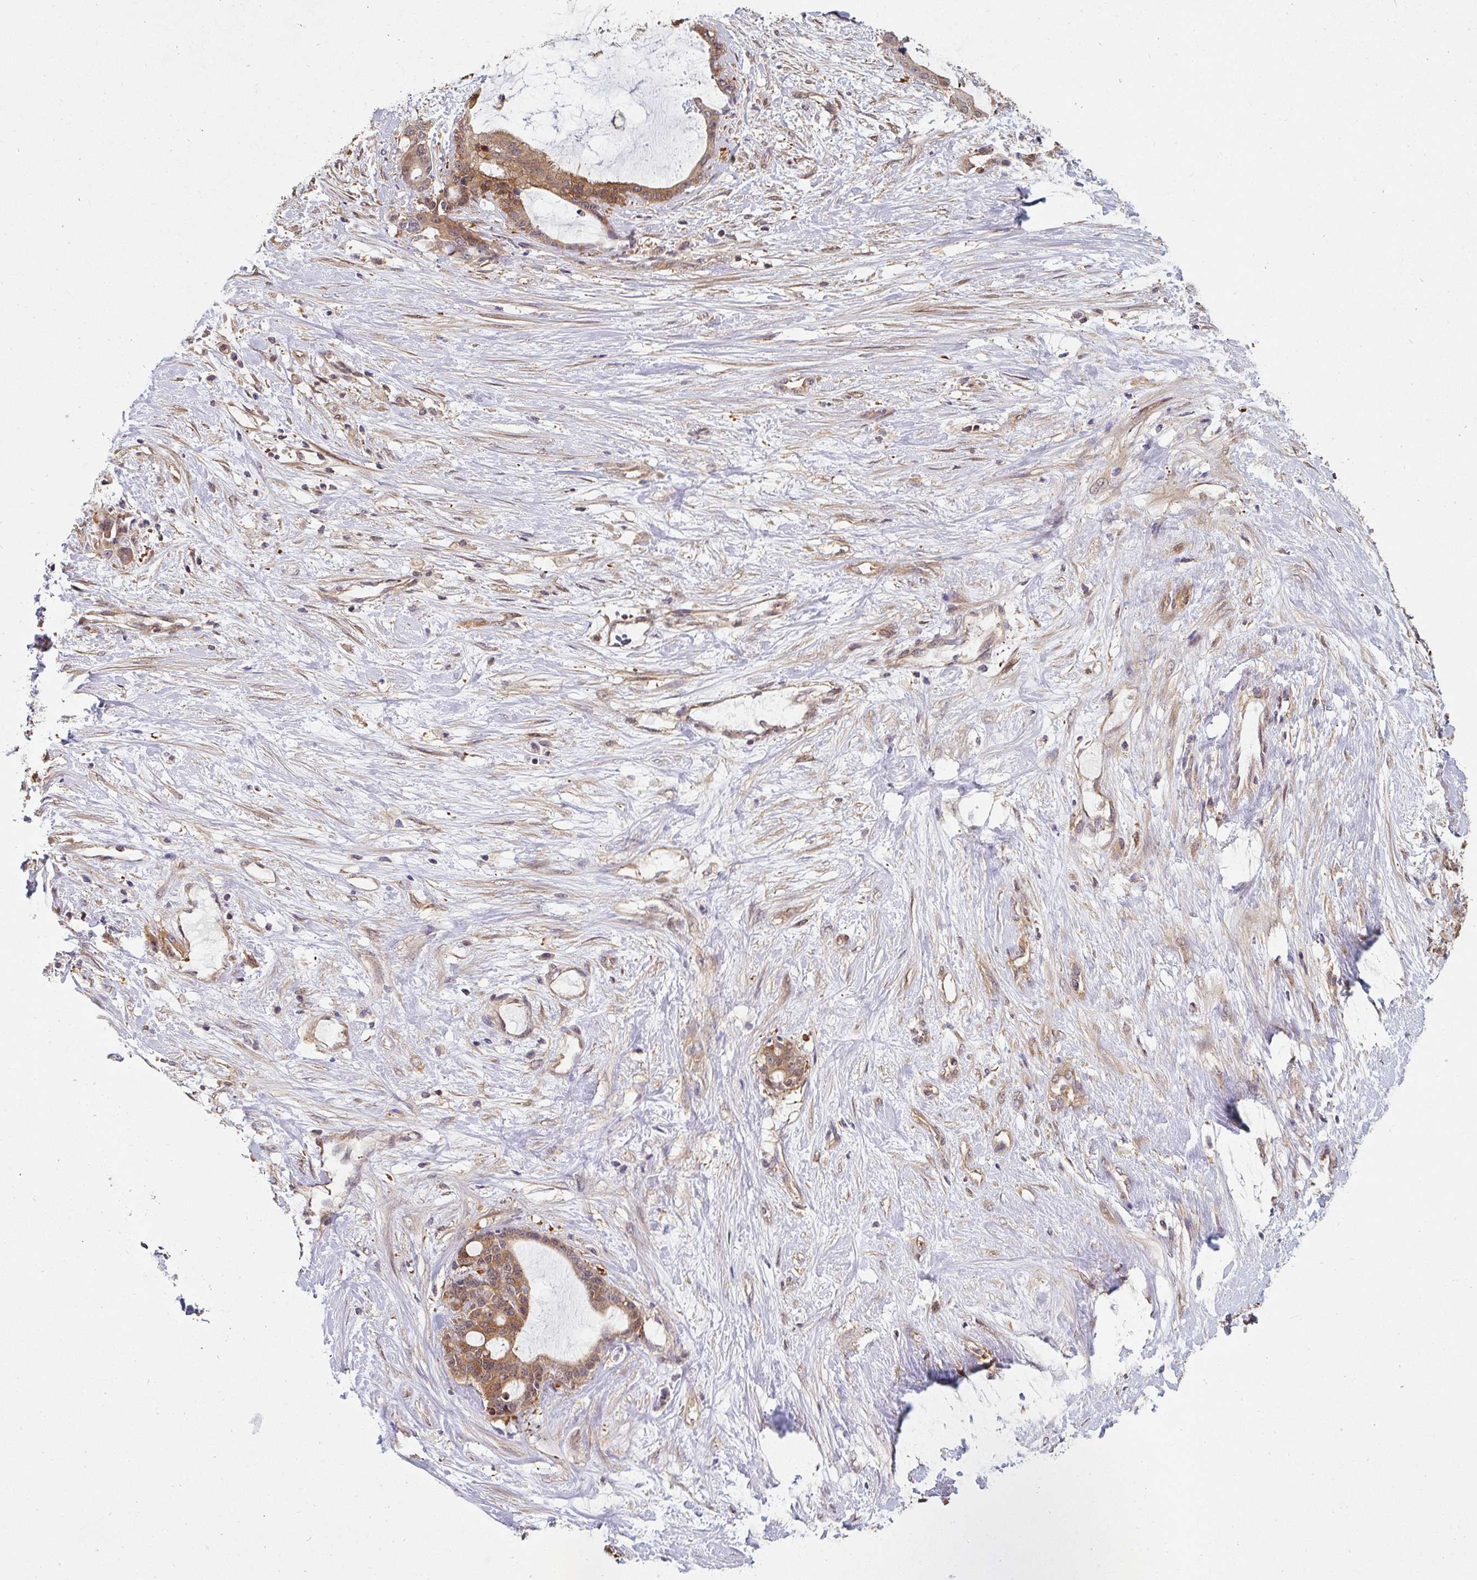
{"staining": {"intensity": "moderate", "quantity": ">75%", "location": "cytoplasmic/membranous,nuclear"}, "tissue": "liver cancer", "cell_type": "Tumor cells", "image_type": "cancer", "snomed": [{"axis": "morphology", "description": "Normal tissue, NOS"}, {"axis": "morphology", "description": "Cholangiocarcinoma"}, {"axis": "topography", "description": "Liver"}, {"axis": "topography", "description": "Peripheral nerve tissue"}], "caption": "Protein analysis of liver cholangiocarcinoma tissue demonstrates moderate cytoplasmic/membranous and nuclear expression in approximately >75% of tumor cells.", "gene": "ST13", "patient": {"sex": "female", "age": 73}}